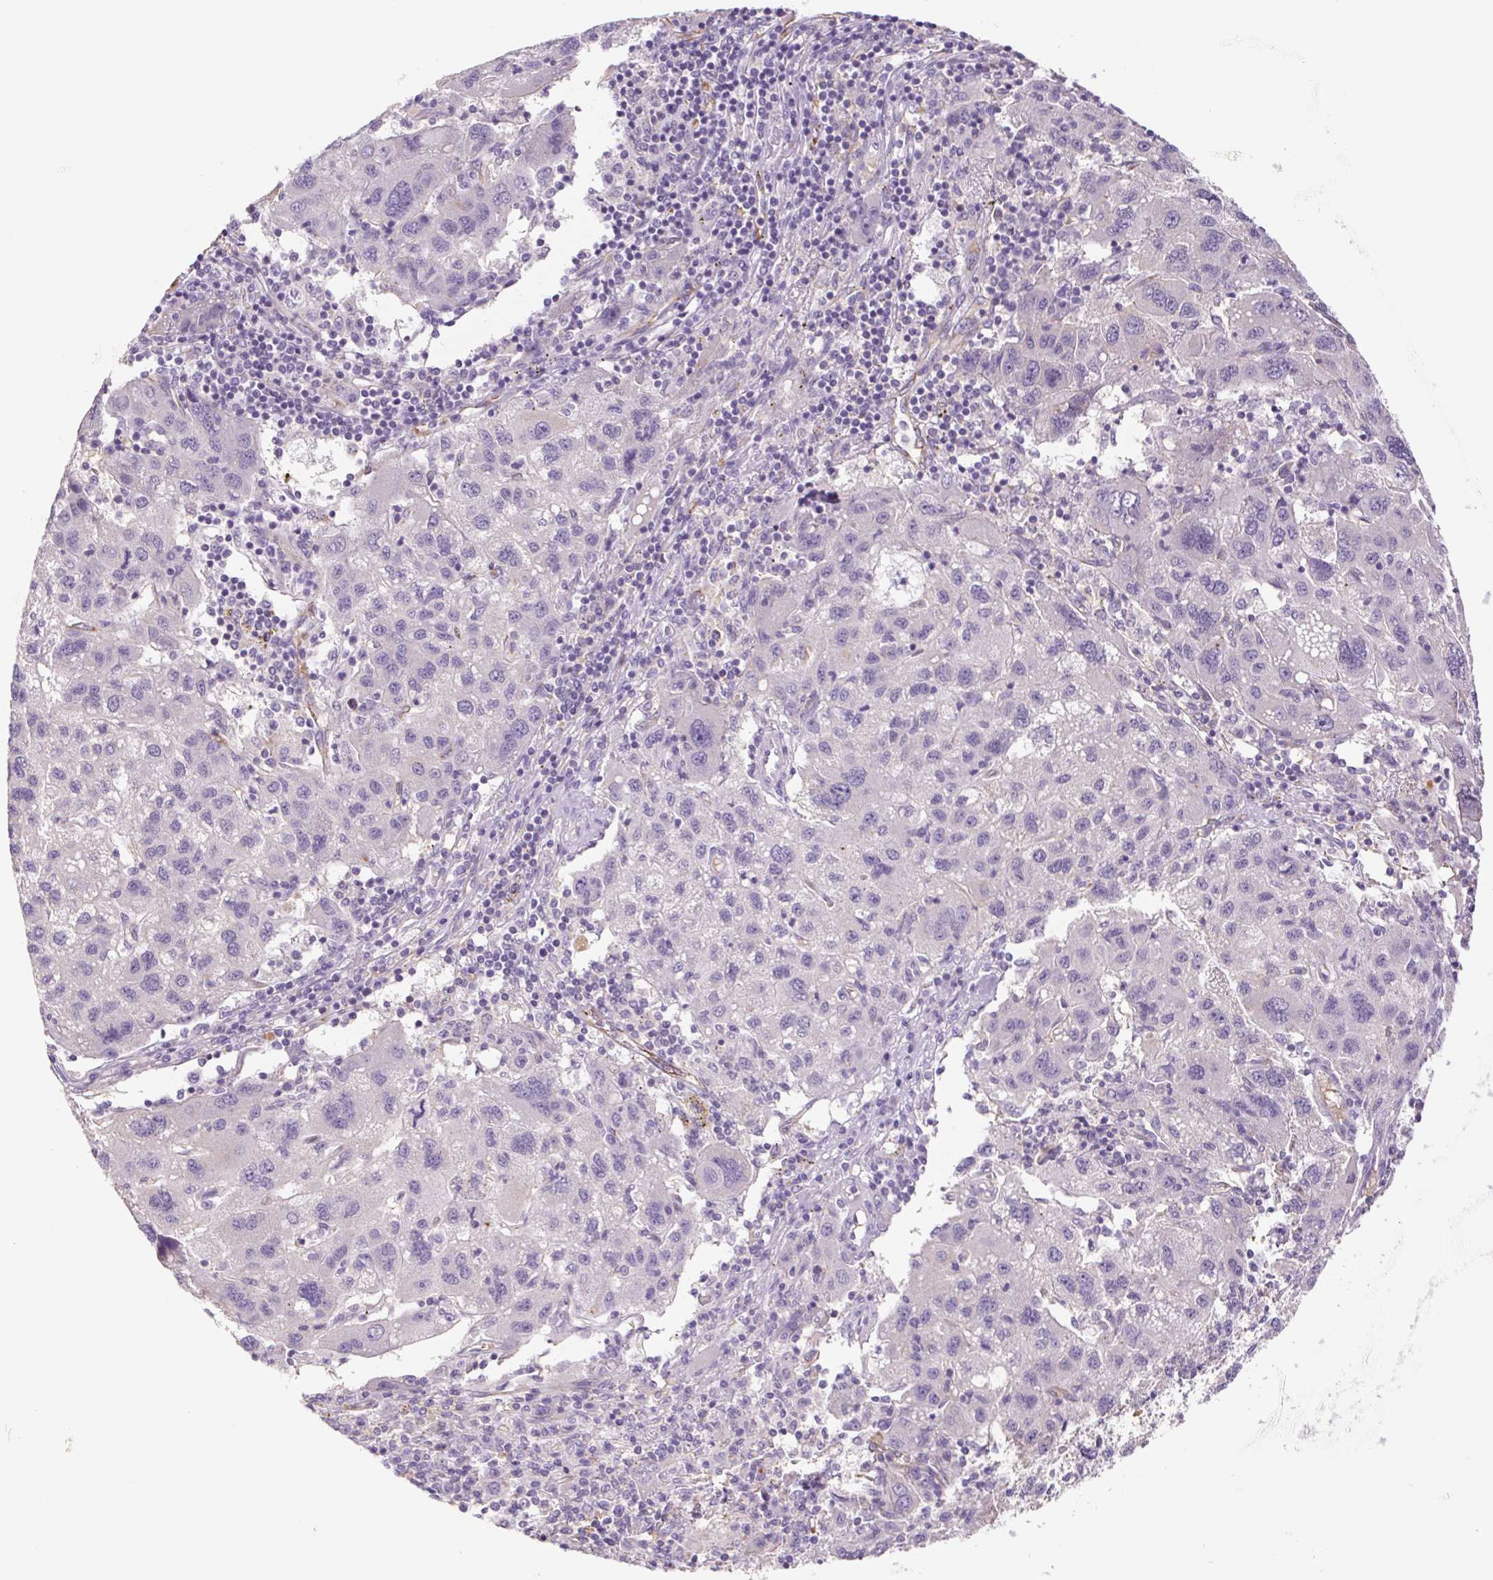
{"staining": {"intensity": "negative", "quantity": "none", "location": "none"}, "tissue": "liver cancer", "cell_type": "Tumor cells", "image_type": "cancer", "snomed": [{"axis": "morphology", "description": "Carcinoma, Hepatocellular, NOS"}, {"axis": "topography", "description": "Liver"}], "caption": "Liver cancer (hepatocellular carcinoma) was stained to show a protein in brown. There is no significant staining in tumor cells.", "gene": "IGFL3", "patient": {"sex": "female", "age": 77}}